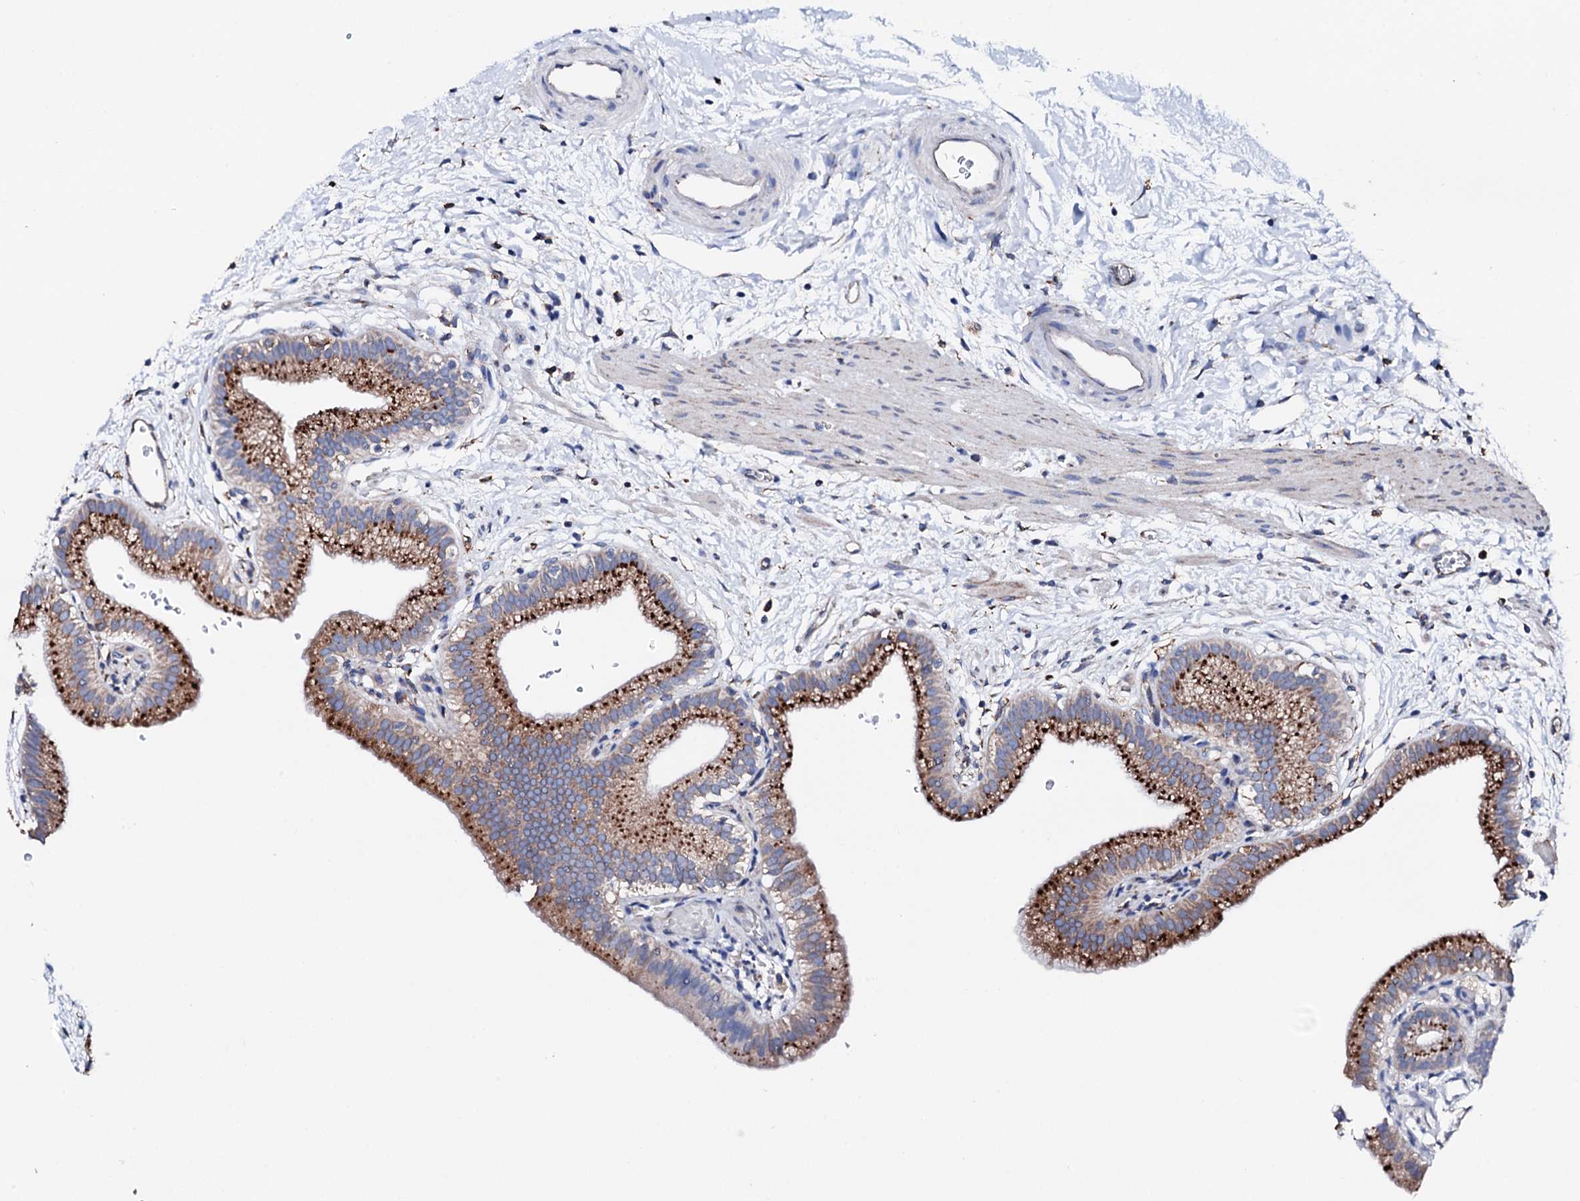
{"staining": {"intensity": "strong", "quantity": ">75%", "location": "cytoplasmic/membranous"}, "tissue": "gallbladder", "cell_type": "Glandular cells", "image_type": "normal", "snomed": [{"axis": "morphology", "description": "Normal tissue, NOS"}, {"axis": "topography", "description": "Gallbladder"}], "caption": "Immunohistochemical staining of benign human gallbladder exhibits strong cytoplasmic/membranous protein expression in approximately >75% of glandular cells.", "gene": "AMDHD1", "patient": {"sex": "male", "age": 55}}